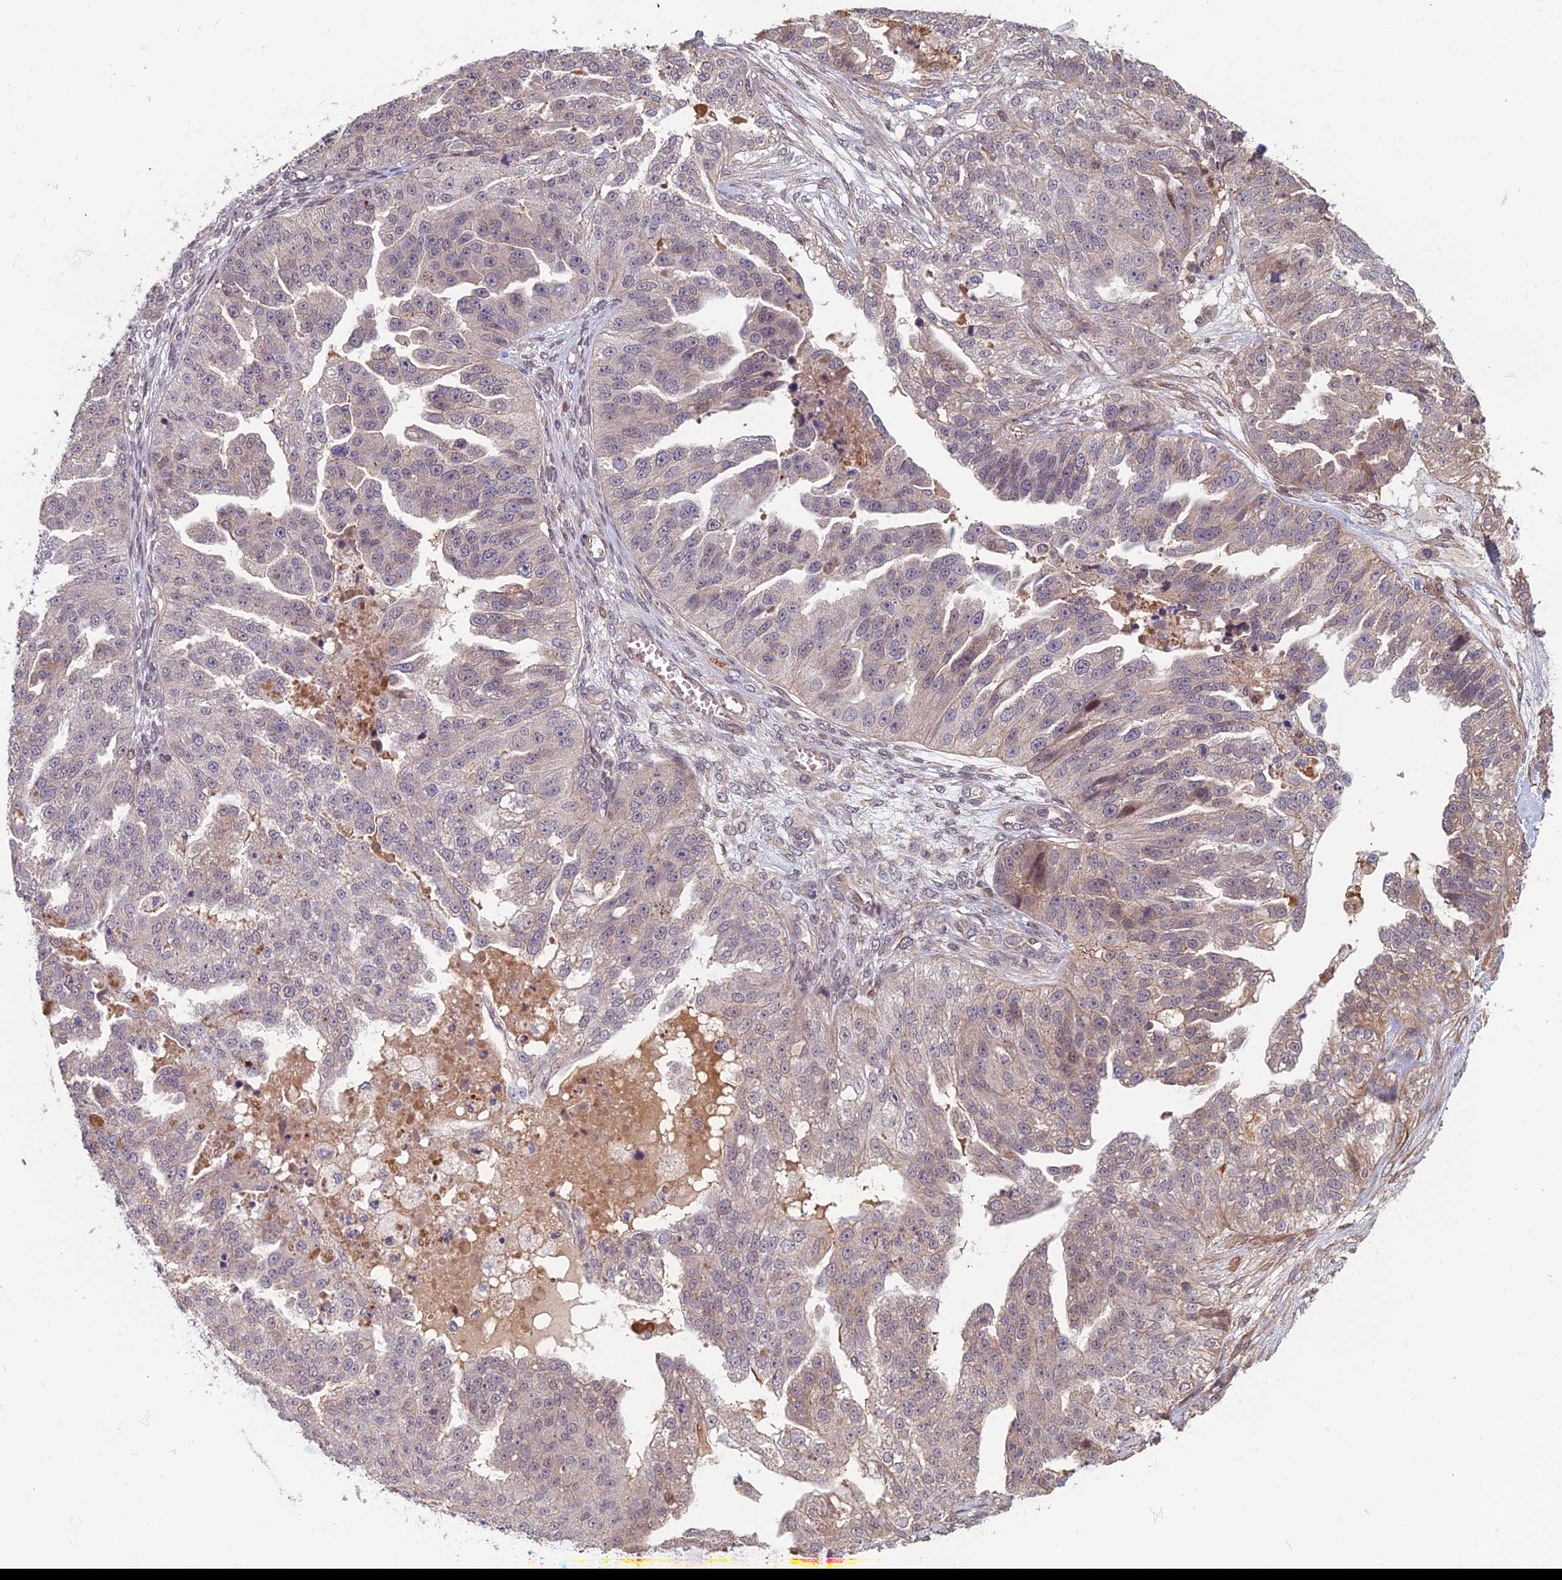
{"staining": {"intensity": "weak", "quantity": "<25%", "location": "nuclear"}, "tissue": "ovarian cancer", "cell_type": "Tumor cells", "image_type": "cancer", "snomed": [{"axis": "morphology", "description": "Cystadenocarcinoma, serous, NOS"}, {"axis": "topography", "description": "Ovary"}], "caption": "This is a image of immunohistochemistry (IHC) staining of ovarian cancer (serous cystadenocarcinoma), which shows no expression in tumor cells.", "gene": "CCDC183", "patient": {"sex": "female", "age": 58}}